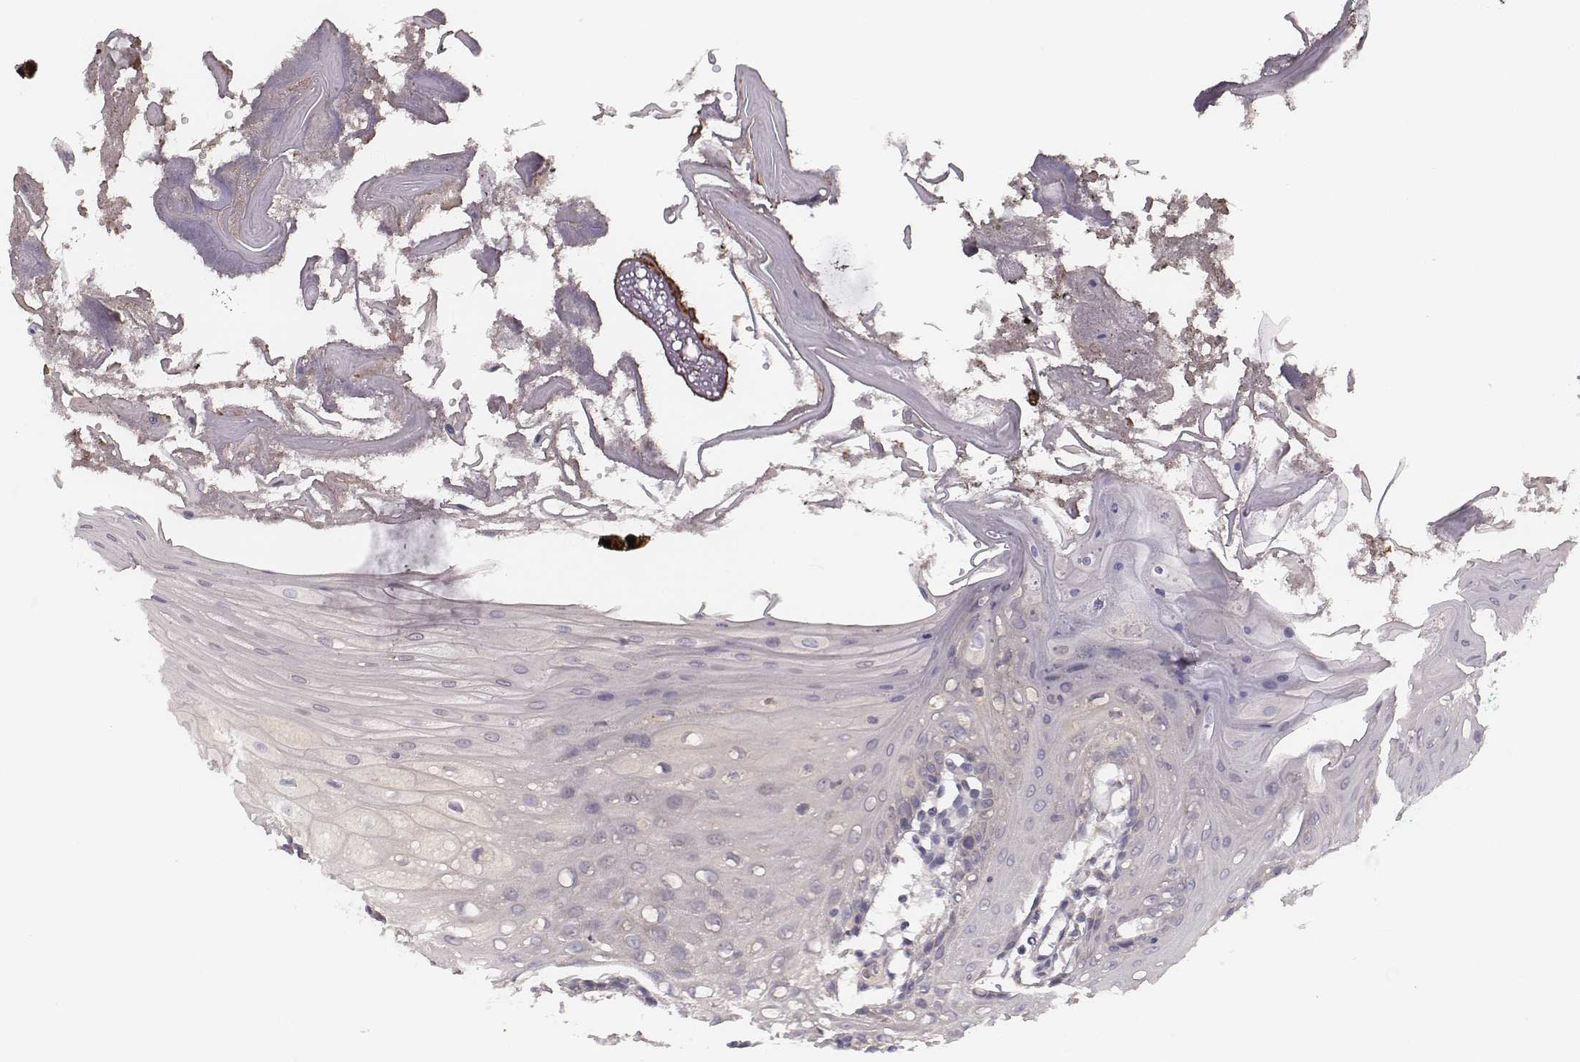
{"staining": {"intensity": "negative", "quantity": "none", "location": "none"}, "tissue": "oral mucosa", "cell_type": "Squamous epithelial cells", "image_type": "normal", "snomed": [{"axis": "morphology", "description": "Normal tissue, NOS"}, {"axis": "morphology", "description": "Squamous cell carcinoma, NOS"}, {"axis": "topography", "description": "Oral tissue"}, {"axis": "topography", "description": "Head-Neck"}], "caption": "Immunohistochemistry (IHC) histopathology image of normal oral mucosa: oral mucosa stained with DAB (3,3'-diaminobenzidine) reveals no significant protein staining in squamous epithelial cells. (Immunohistochemistry (IHC), brightfield microscopy, high magnification).", "gene": "P2RX5", "patient": {"sex": "male", "age": 69}}